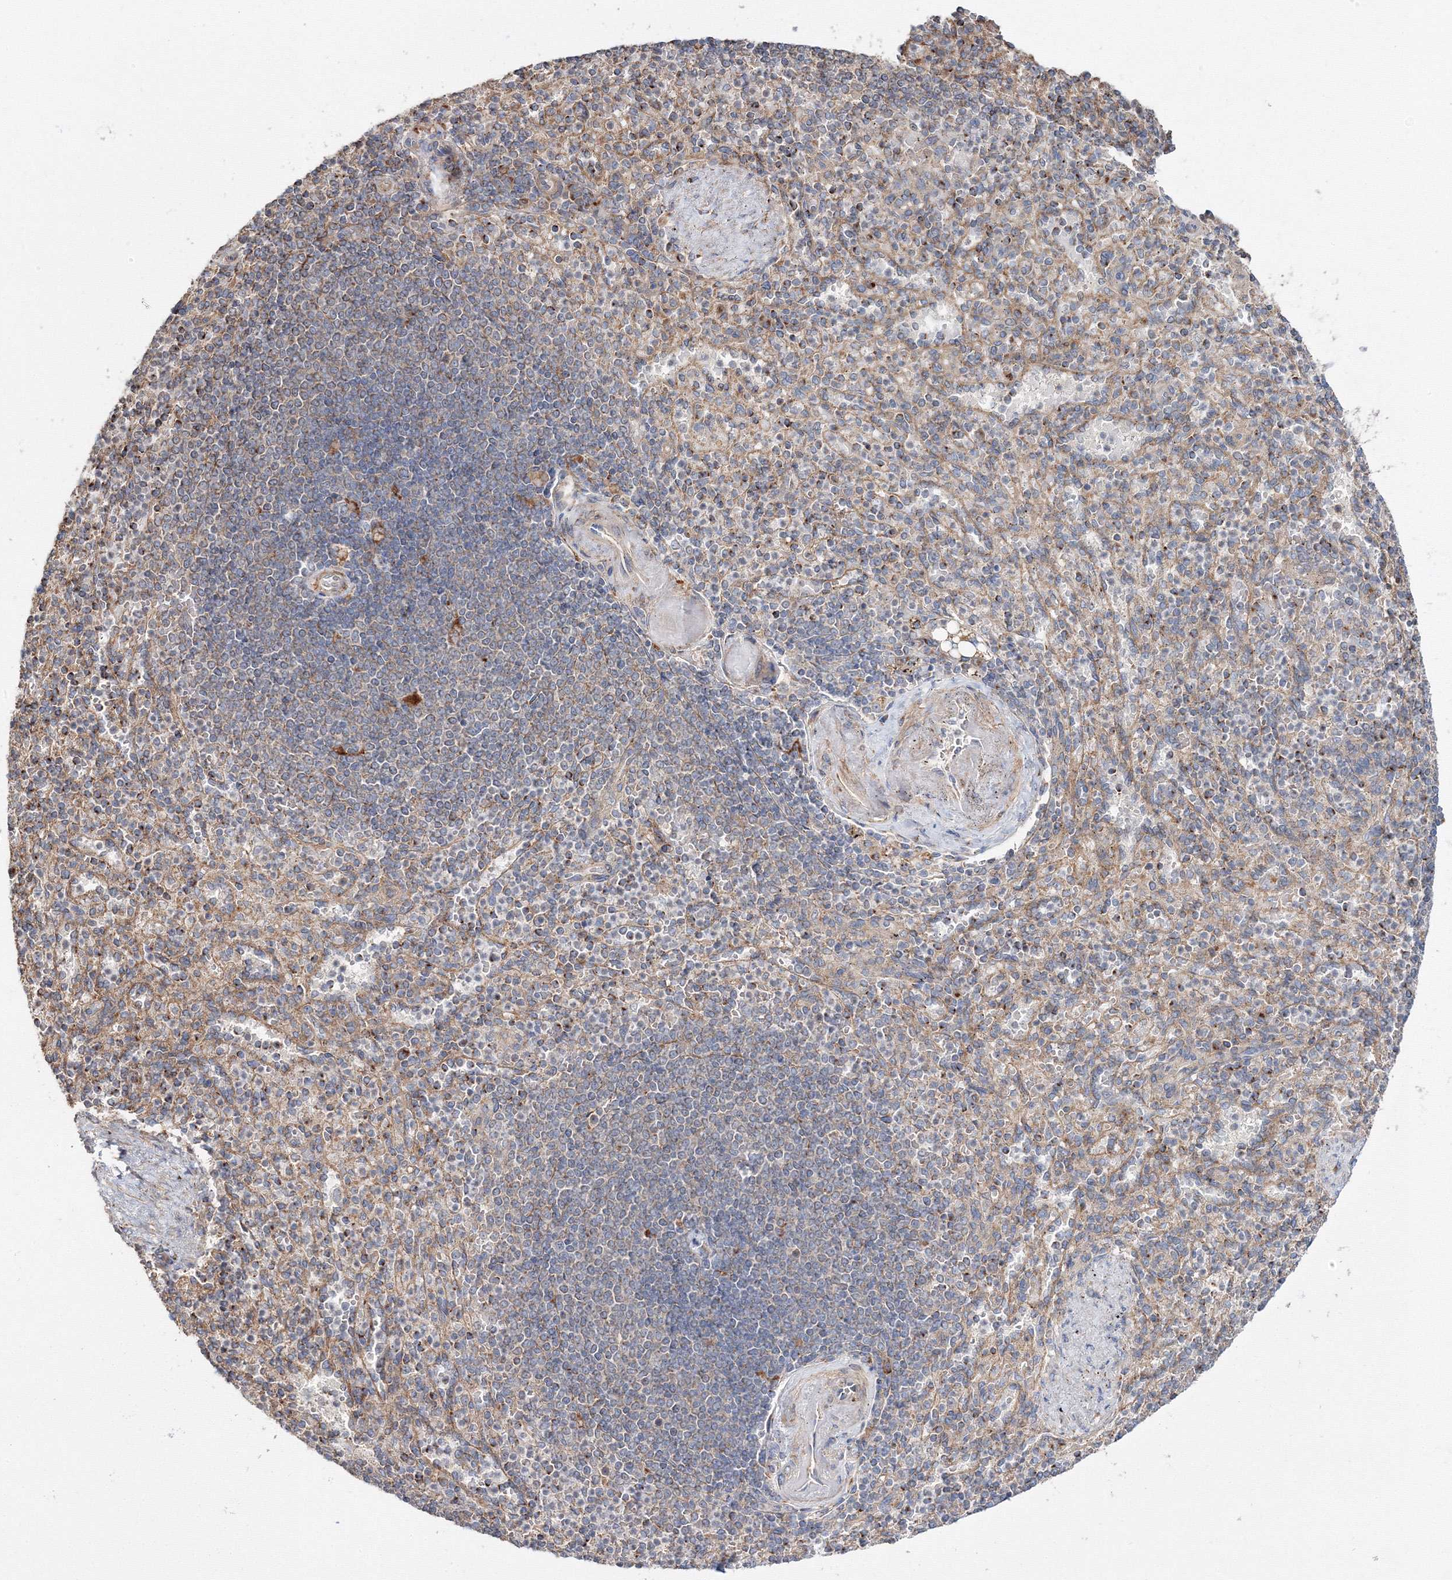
{"staining": {"intensity": "weak", "quantity": "25%-75%", "location": "cytoplasmic/membranous"}, "tissue": "spleen", "cell_type": "Cells in red pulp", "image_type": "normal", "snomed": [{"axis": "morphology", "description": "Normal tissue, NOS"}, {"axis": "topography", "description": "Spleen"}], "caption": "This histopathology image displays immunohistochemistry staining of unremarkable human spleen, with low weak cytoplasmic/membranous expression in approximately 25%-75% of cells in red pulp.", "gene": "DDO", "patient": {"sex": "female", "age": 74}}